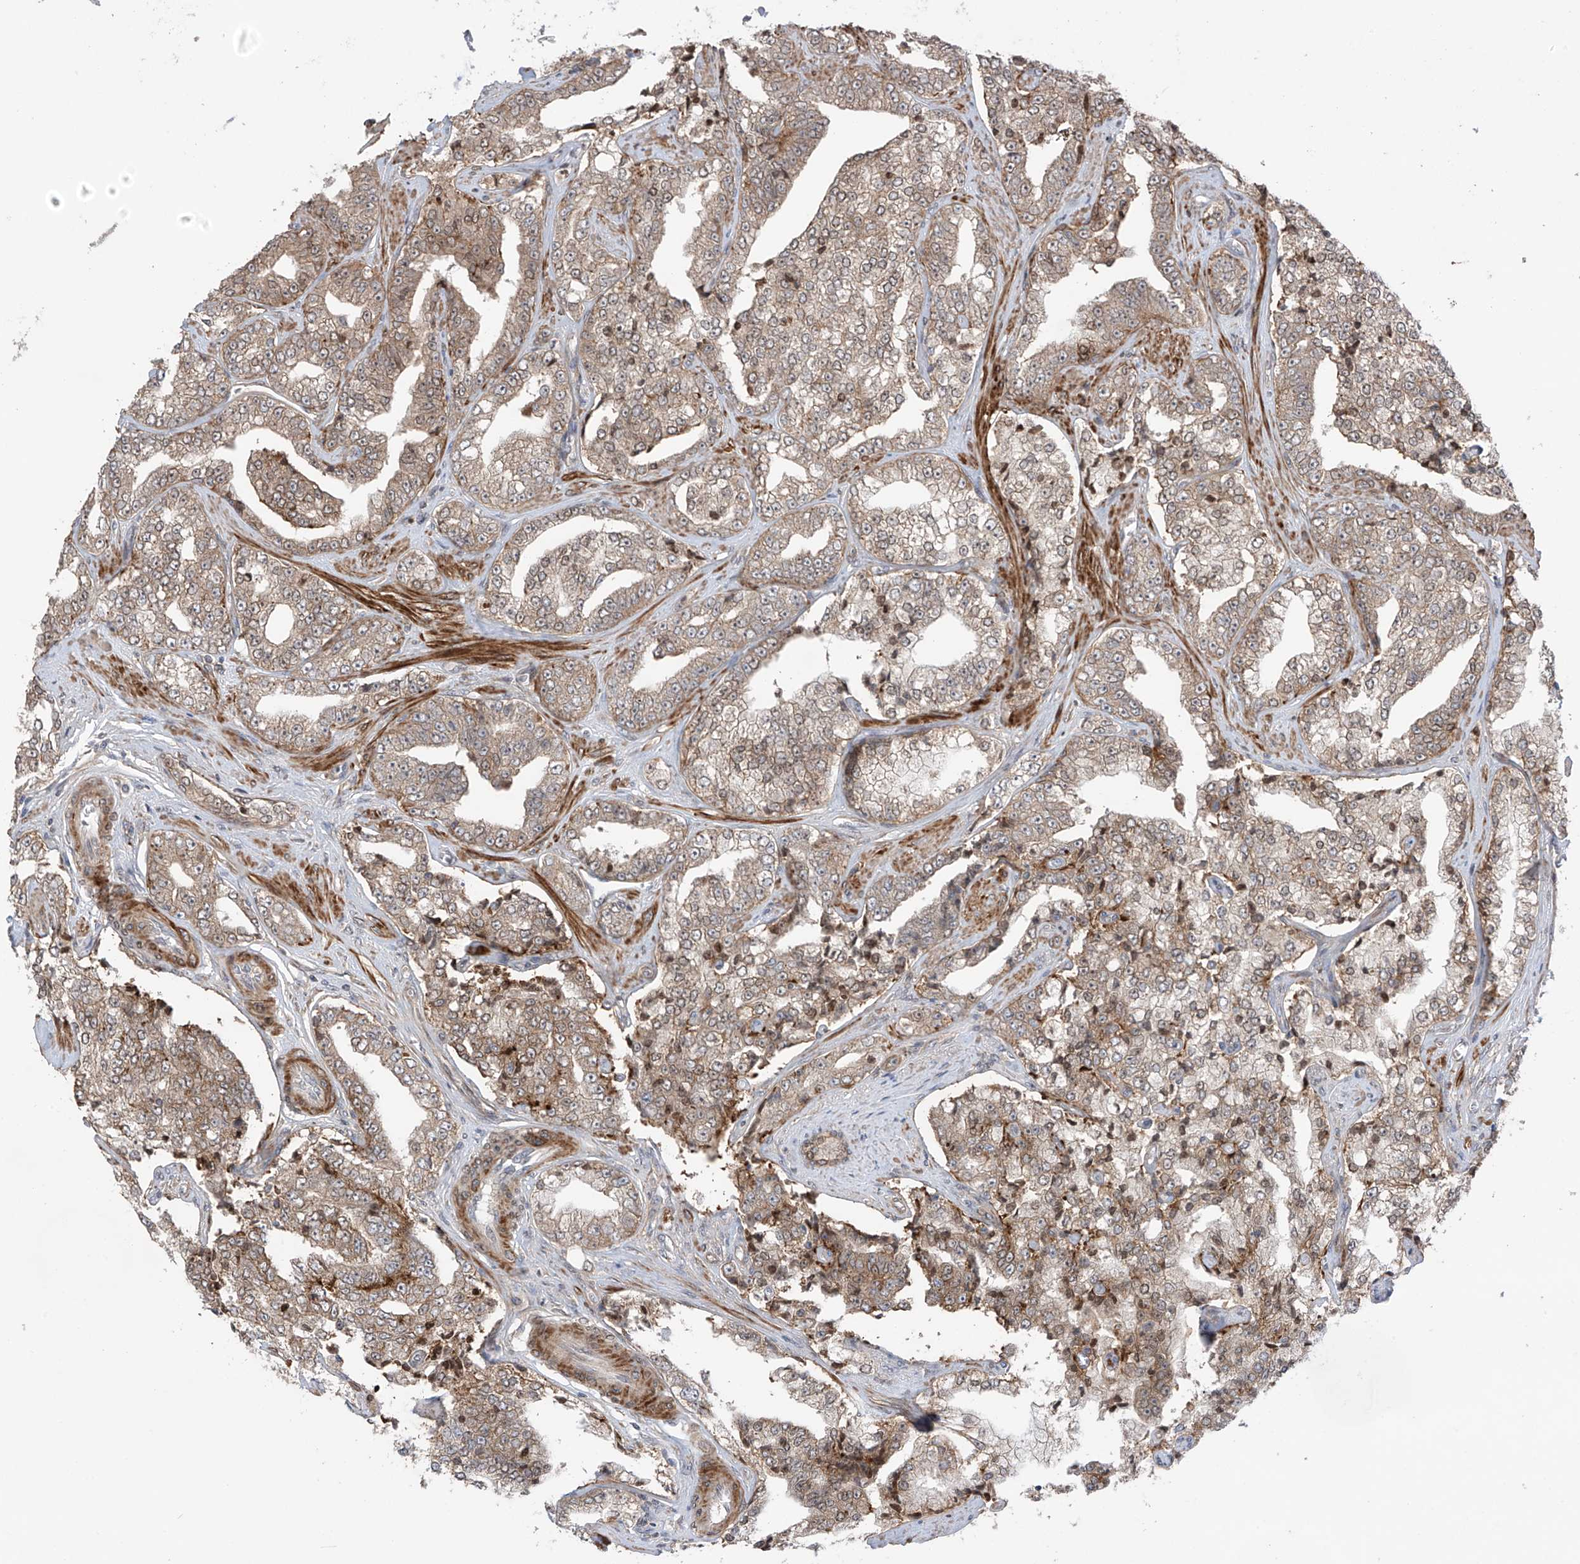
{"staining": {"intensity": "weak", "quantity": ">75%", "location": "cytoplasmic/membranous"}, "tissue": "prostate cancer", "cell_type": "Tumor cells", "image_type": "cancer", "snomed": [{"axis": "morphology", "description": "Adenocarcinoma, High grade"}, {"axis": "topography", "description": "Prostate"}], "caption": "Protein expression analysis of human prostate cancer reveals weak cytoplasmic/membranous staining in about >75% of tumor cells.", "gene": "LRRC74A", "patient": {"sex": "male", "age": 71}}